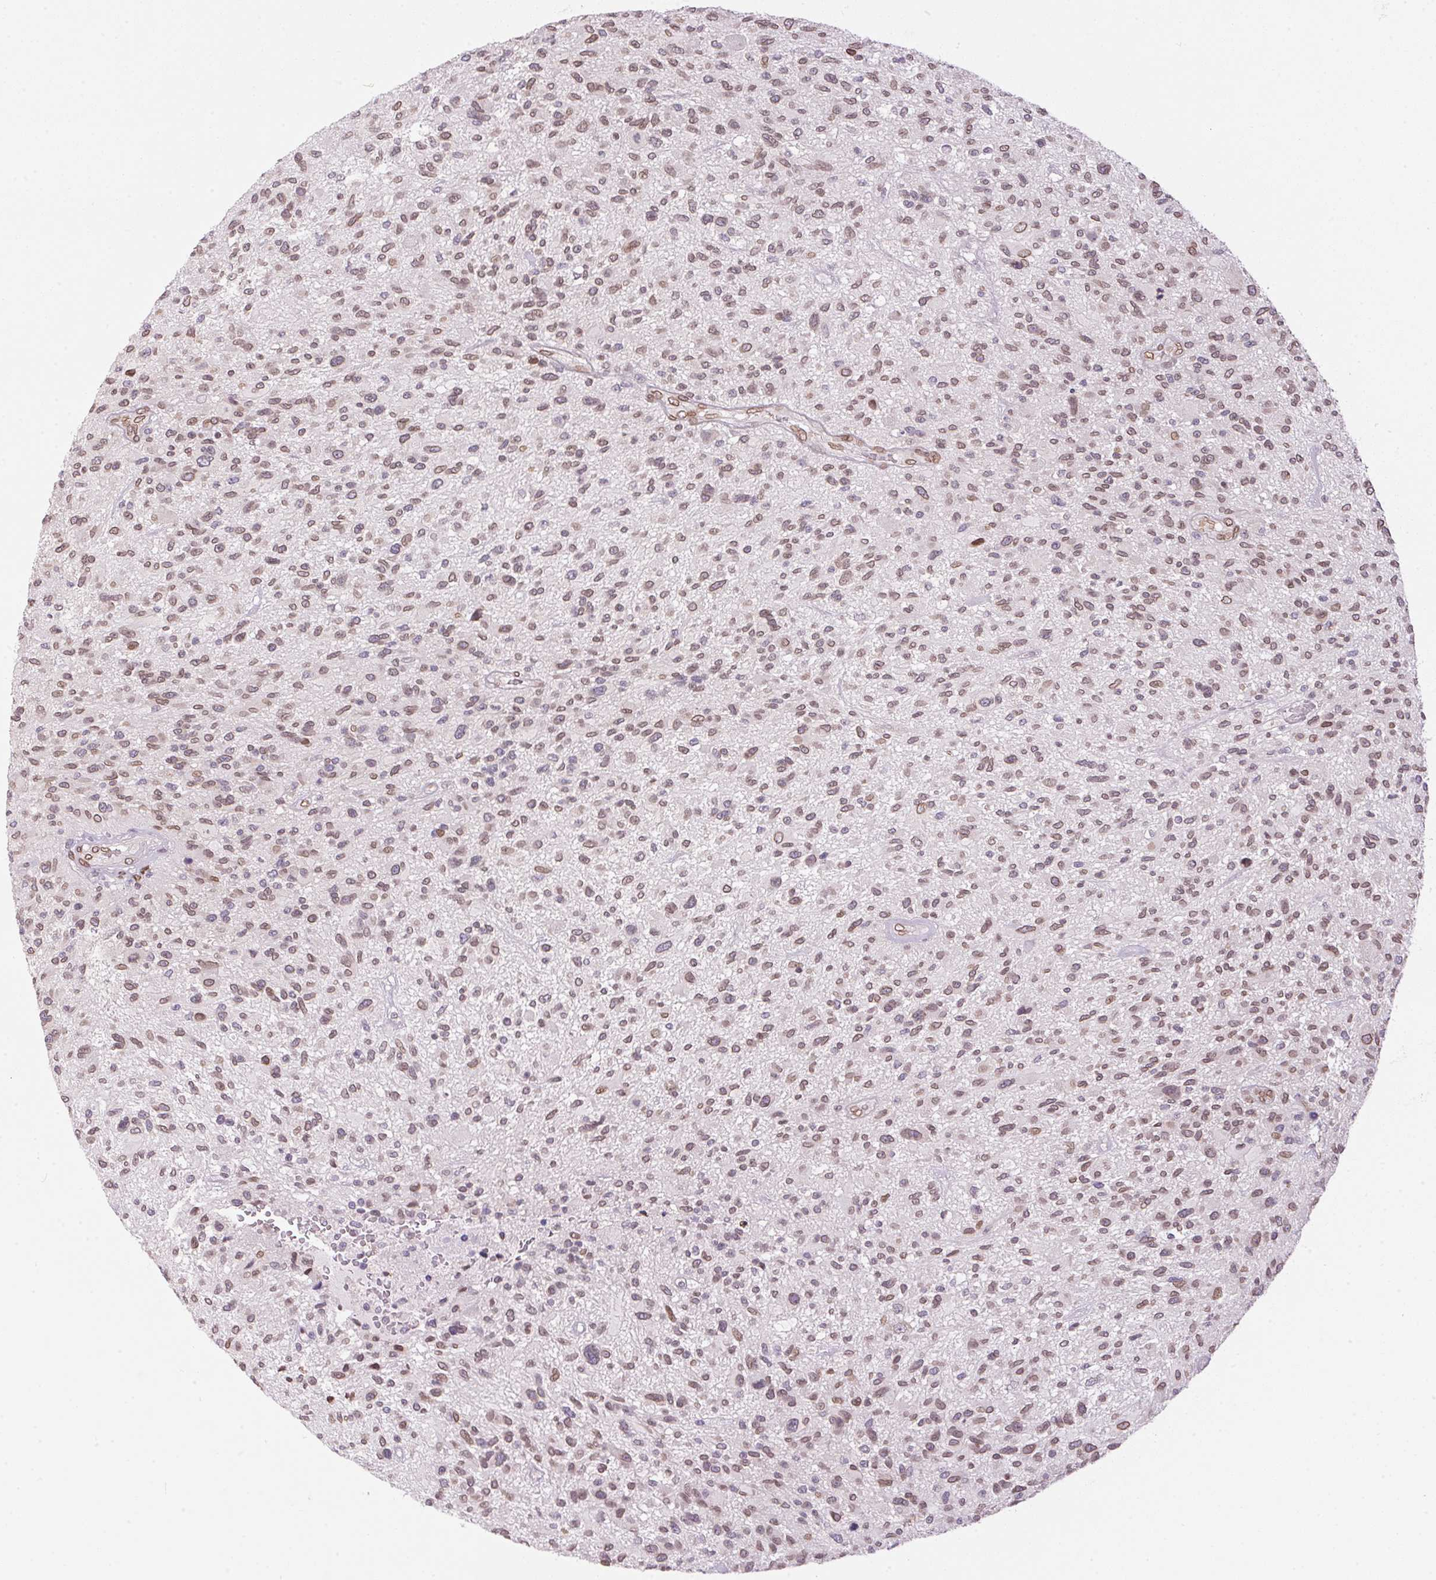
{"staining": {"intensity": "weak", "quantity": ">75%", "location": "cytoplasmic/membranous,nuclear"}, "tissue": "glioma", "cell_type": "Tumor cells", "image_type": "cancer", "snomed": [{"axis": "morphology", "description": "Glioma, malignant, High grade"}, {"axis": "topography", "description": "Brain"}], "caption": "A brown stain shows weak cytoplasmic/membranous and nuclear expression of a protein in human glioma tumor cells.", "gene": "TMEM175", "patient": {"sex": "male", "age": 47}}